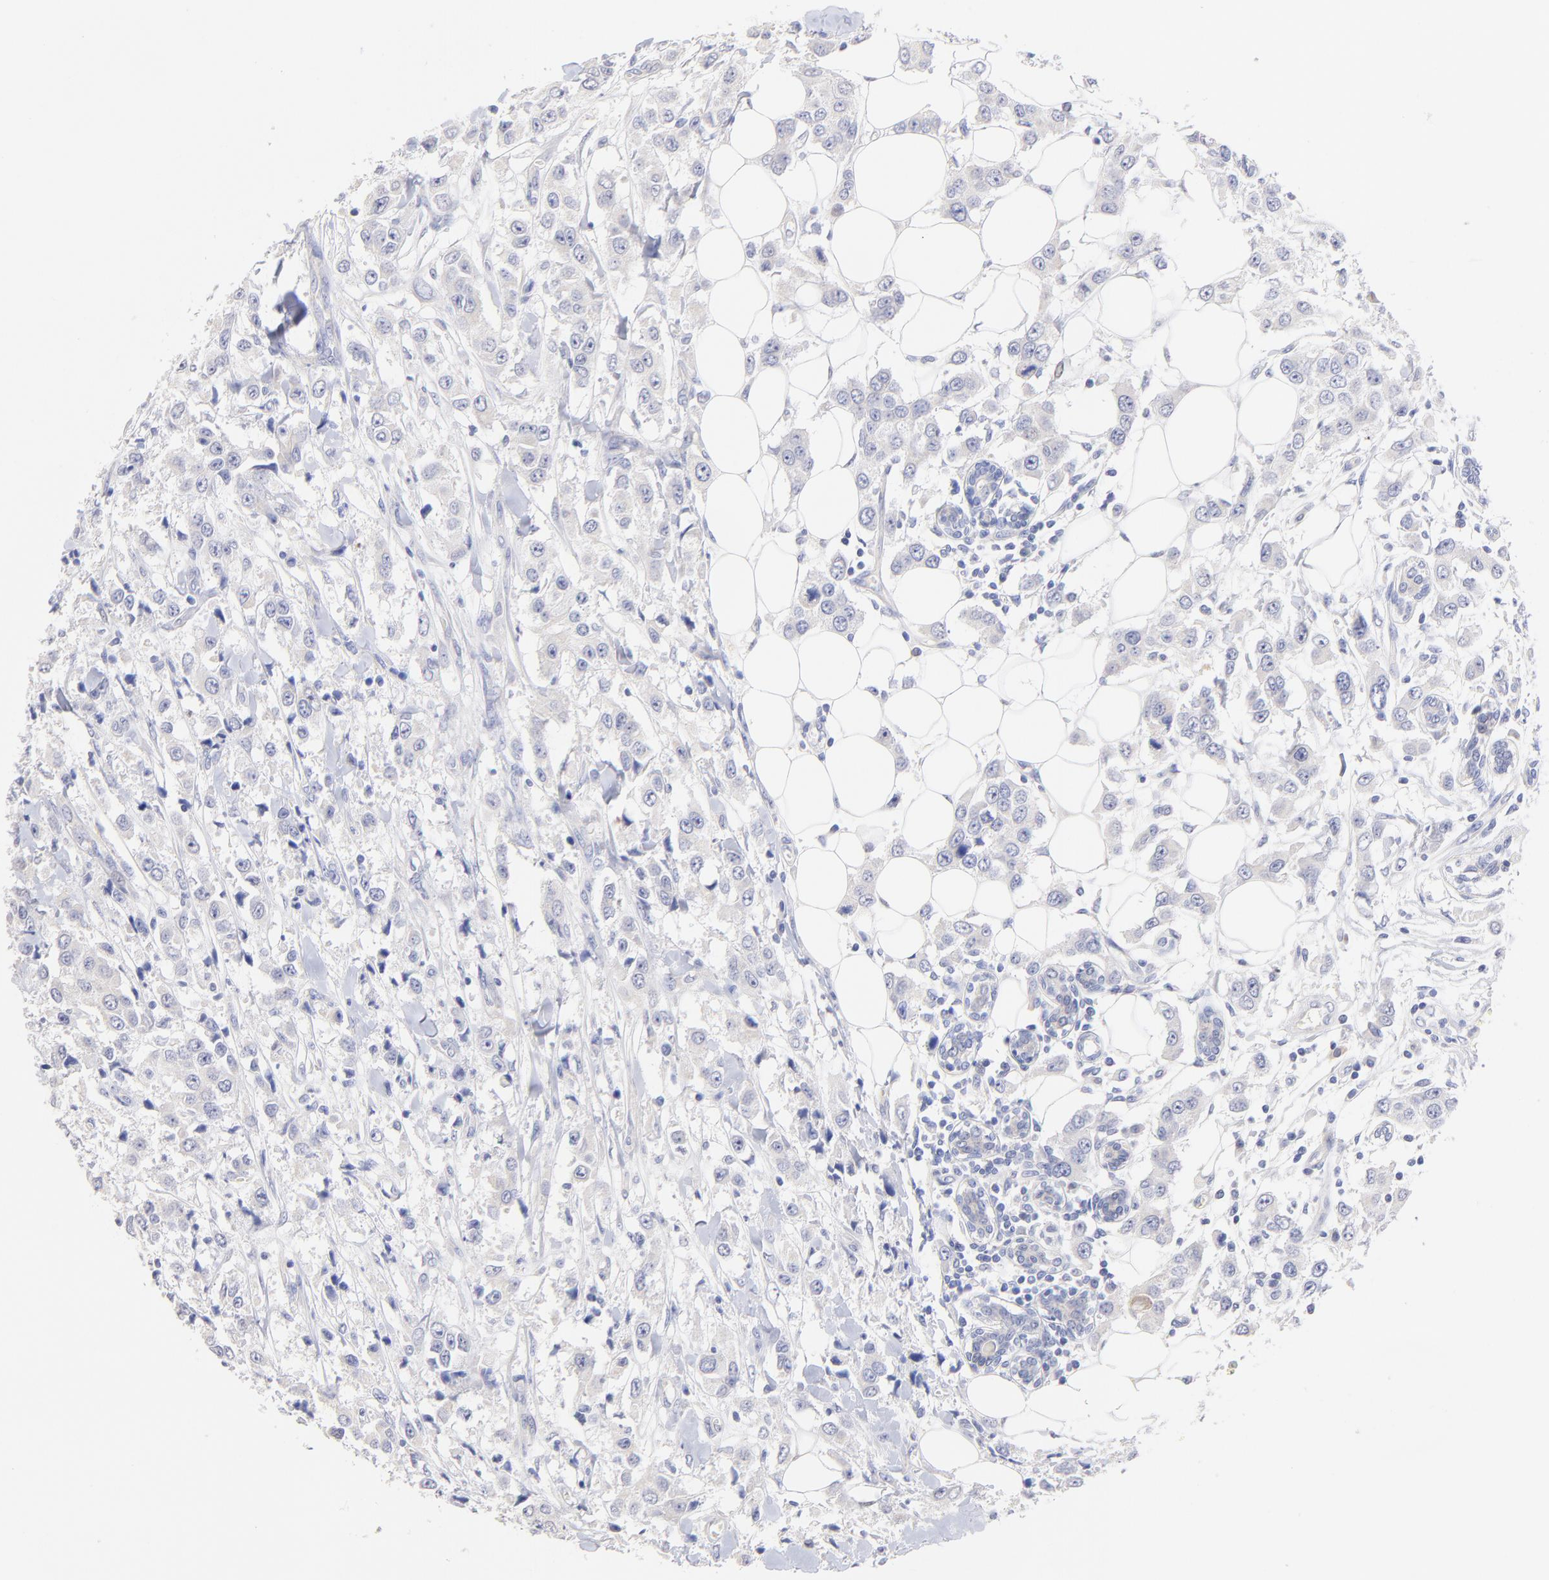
{"staining": {"intensity": "negative", "quantity": "none", "location": "none"}, "tissue": "breast cancer", "cell_type": "Tumor cells", "image_type": "cancer", "snomed": [{"axis": "morphology", "description": "Duct carcinoma"}, {"axis": "topography", "description": "Breast"}], "caption": "This histopathology image is of breast invasive ductal carcinoma stained with immunohistochemistry to label a protein in brown with the nuclei are counter-stained blue. There is no expression in tumor cells.", "gene": "CFAP57", "patient": {"sex": "female", "age": 58}}